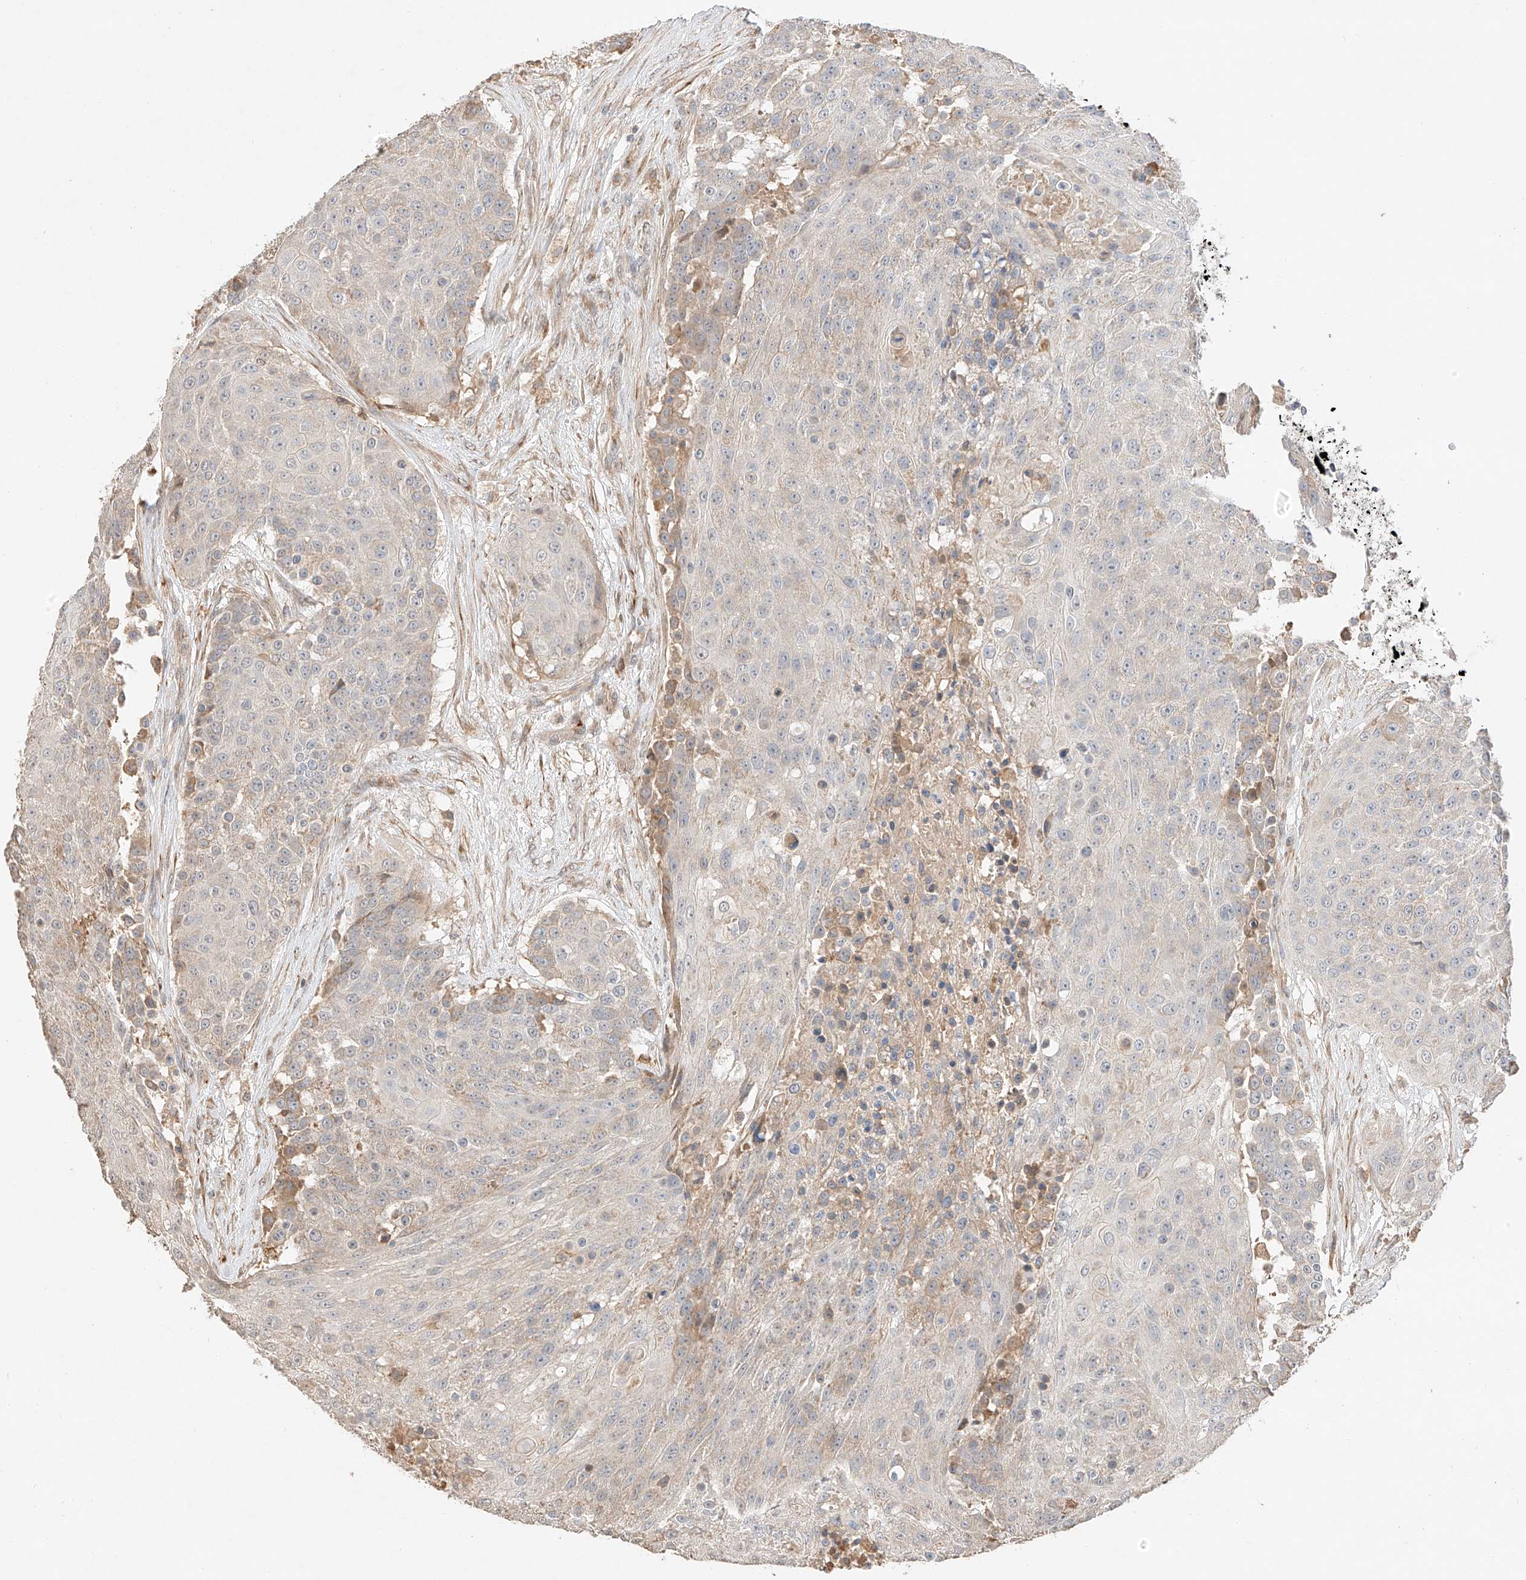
{"staining": {"intensity": "moderate", "quantity": "<25%", "location": "cytoplasmic/membranous"}, "tissue": "urothelial cancer", "cell_type": "Tumor cells", "image_type": "cancer", "snomed": [{"axis": "morphology", "description": "Urothelial carcinoma, High grade"}, {"axis": "topography", "description": "Urinary bladder"}], "caption": "Immunohistochemistry (IHC) histopathology image of neoplastic tissue: human urothelial cancer stained using immunohistochemistry (IHC) displays low levels of moderate protein expression localized specifically in the cytoplasmic/membranous of tumor cells, appearing as a cytoplasmic/membranous brown color.", "gene": "SUSD6", "patient": {"sex": "female", "age": 63}}